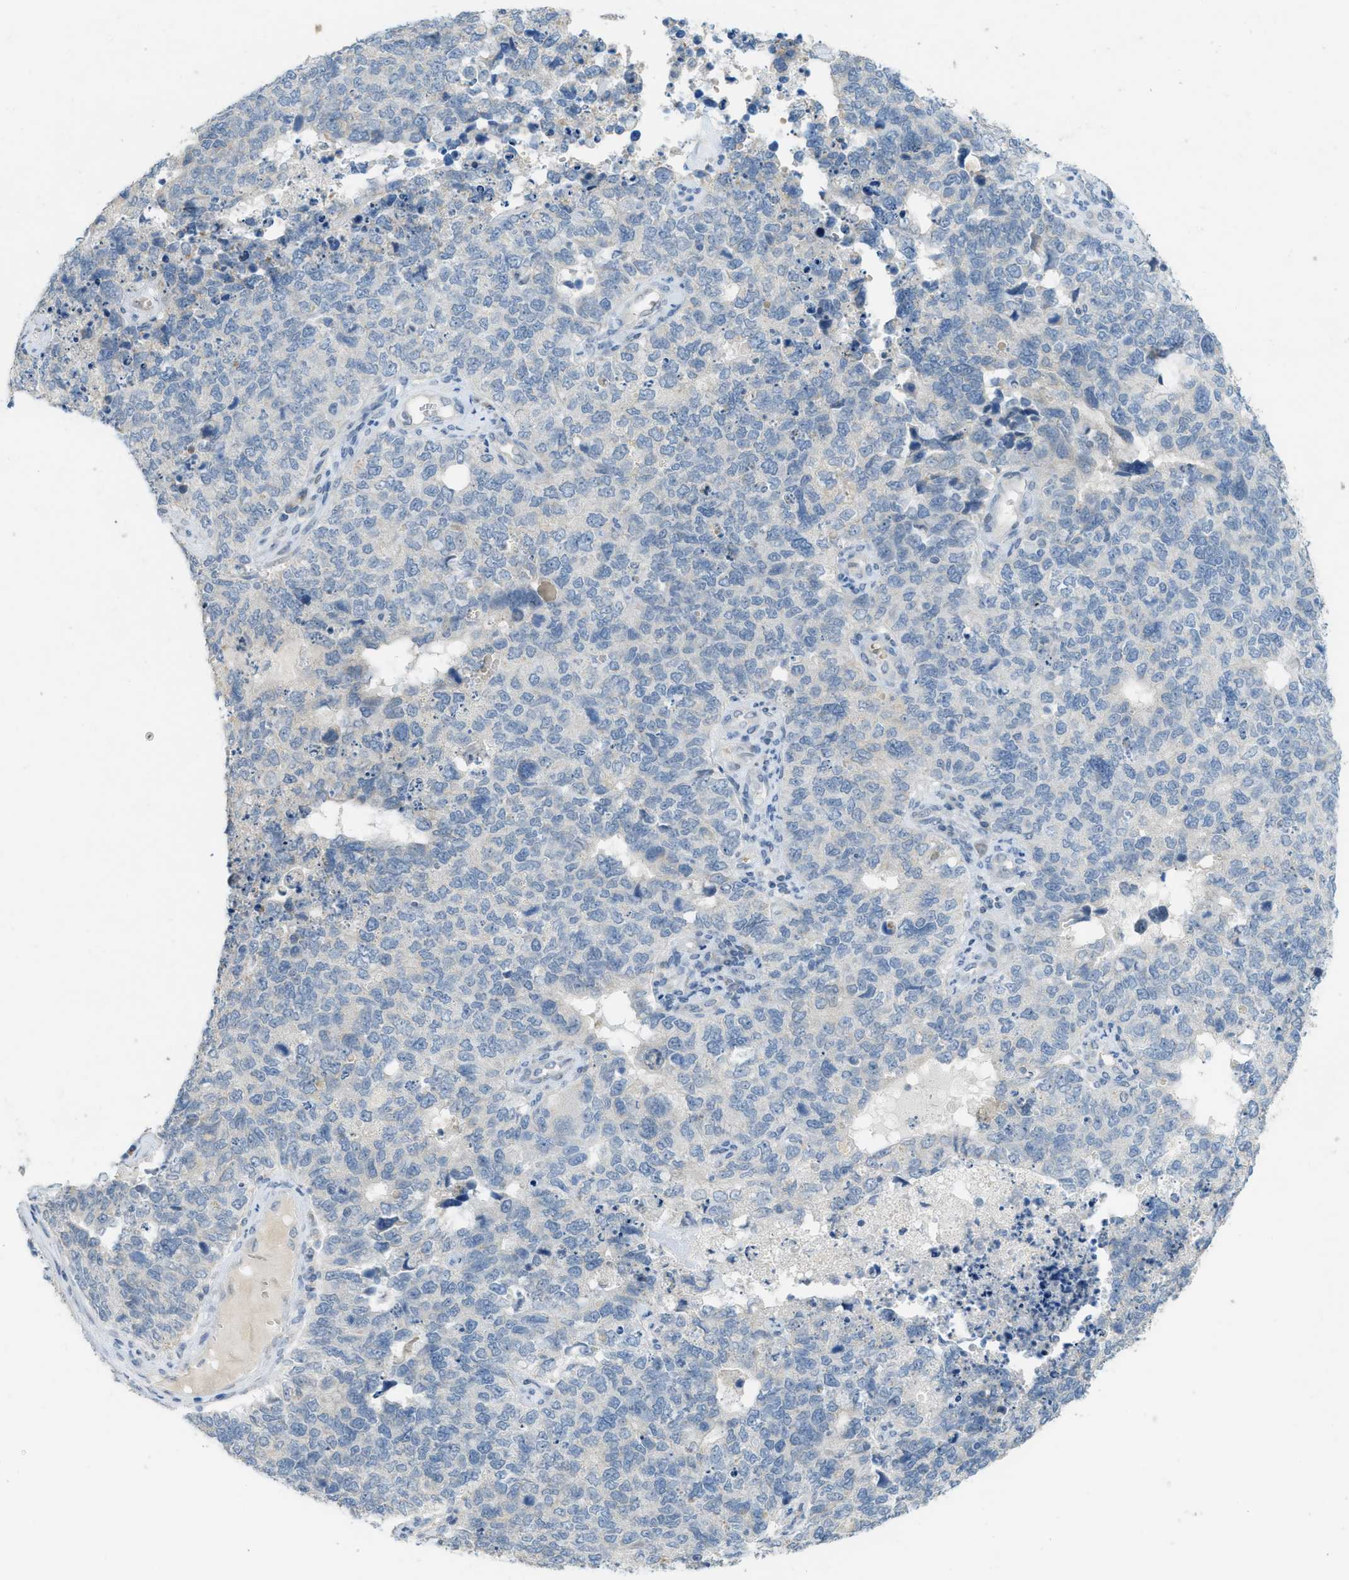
{"staining": {"intensity": "negative", "quantity": "none", "location": "none"}, "tissue": "cervical cancer", "cell_type": "Tumor cells", "image_type": "cancer", "snomed": [{"axis": "morphology", "description": "Squamous cell carcinoma, NOS"}, {"axis": "topography", "description": "Cervix"}], "caption": "Image shows no significant protein expression in tumor cells of cervical cancer.", "gene": "TXNDC2", "patient": {"sex": "female", "age": 63}}